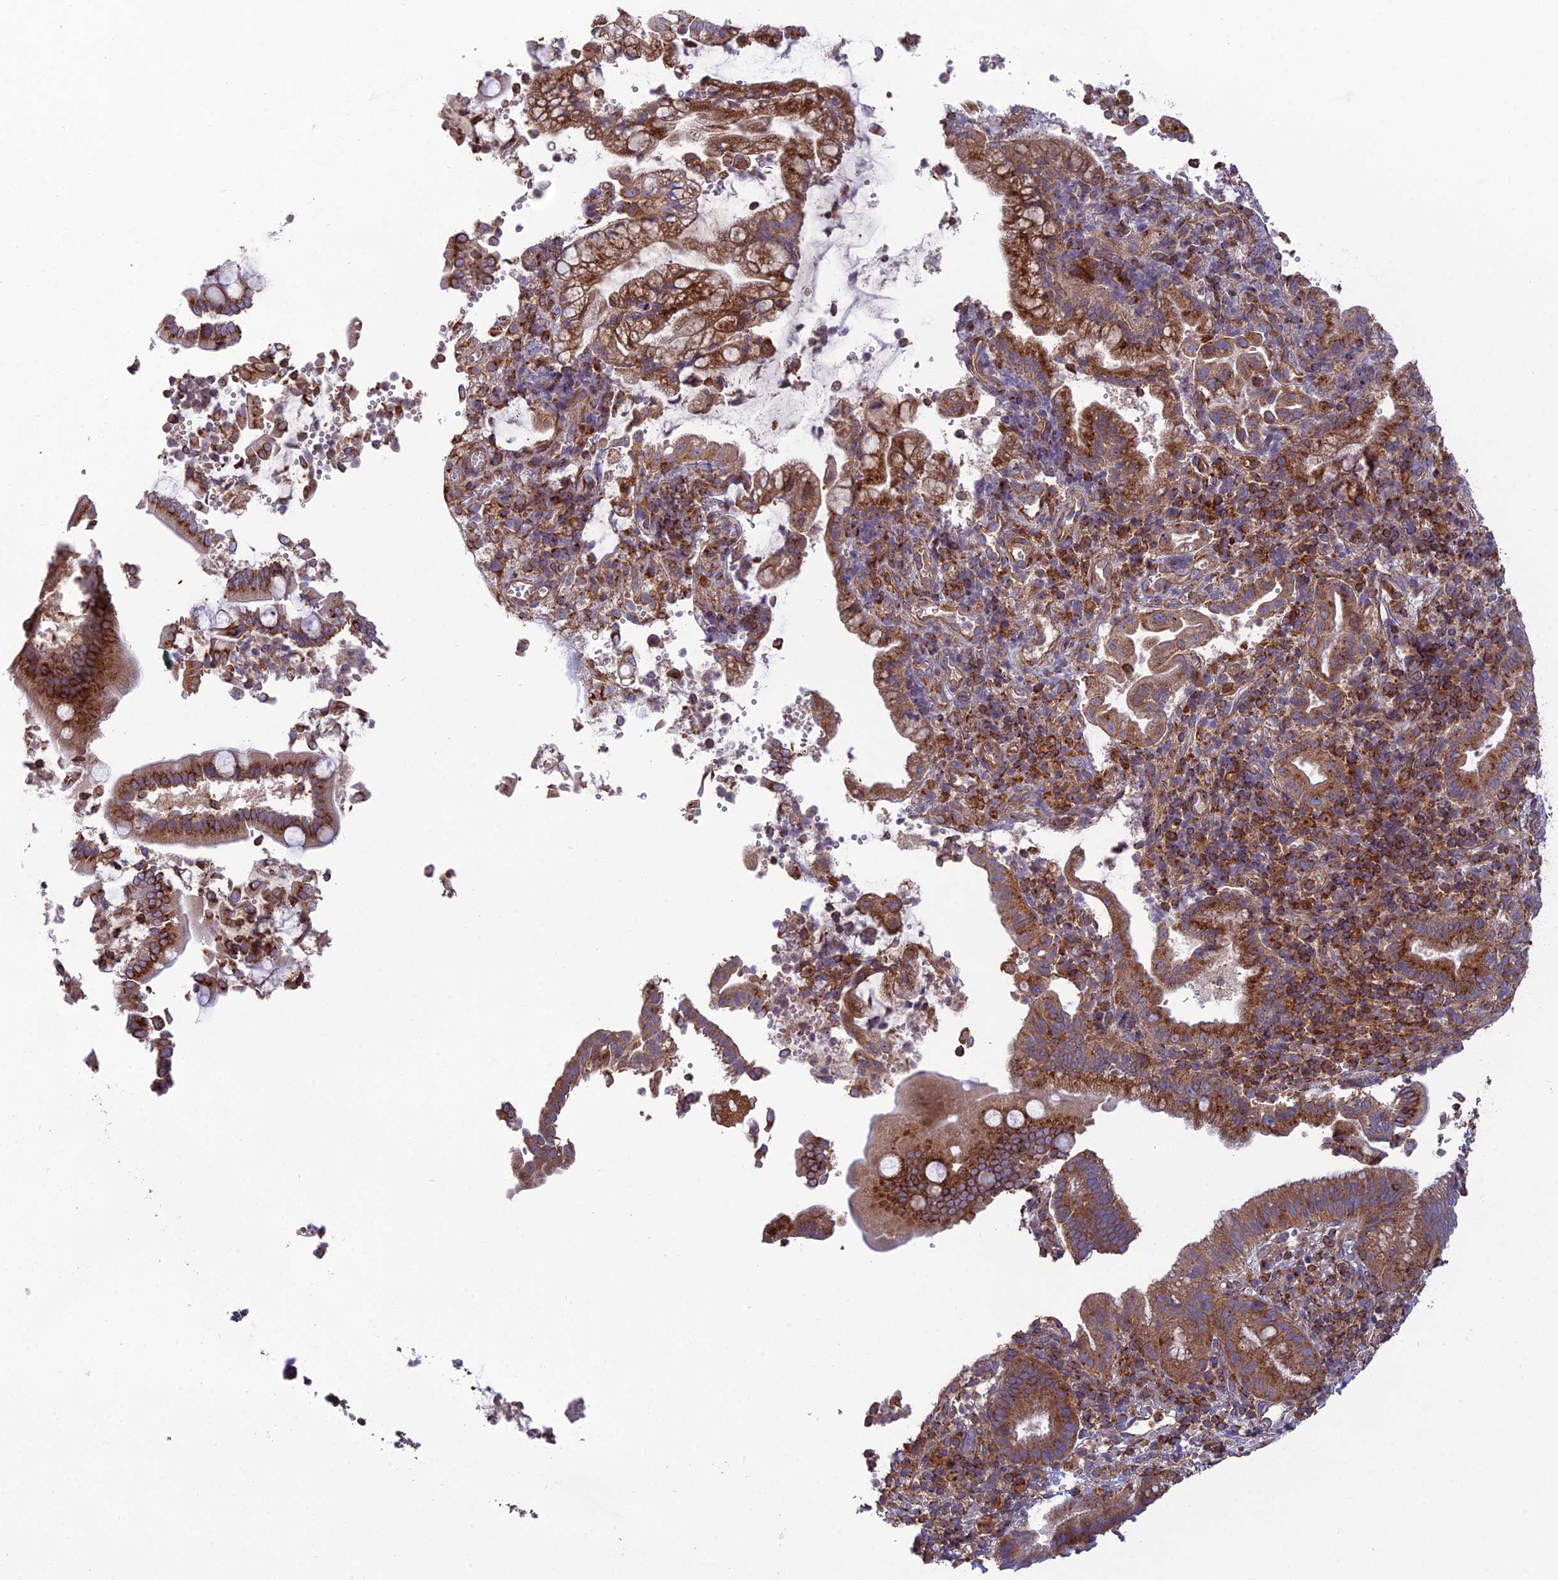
{"staining": {"intensity": "moderate", "quantity": ">75%", "location": "cytoplasmic/membranous"}, "tissue": "pancreatic cancer", "cell_type": "Tumor cells", "image_type": "cancer", "snomed": [{"axis": "morphology", "description": "Normal tissue, NOS"}, {"axis": "morphology", "description": "Adenocarcinoma, NOS"}, {"axis": "topography", "description": "Pancreas"}], "caption": "Human pancreatic cancer stained with a brown dye reveals moderate cytoplasmic/membranous positive positivity in about >75% of tumor cells.", "gene": "LNPEP", "patient": {"sex": "female", "age": 55}}